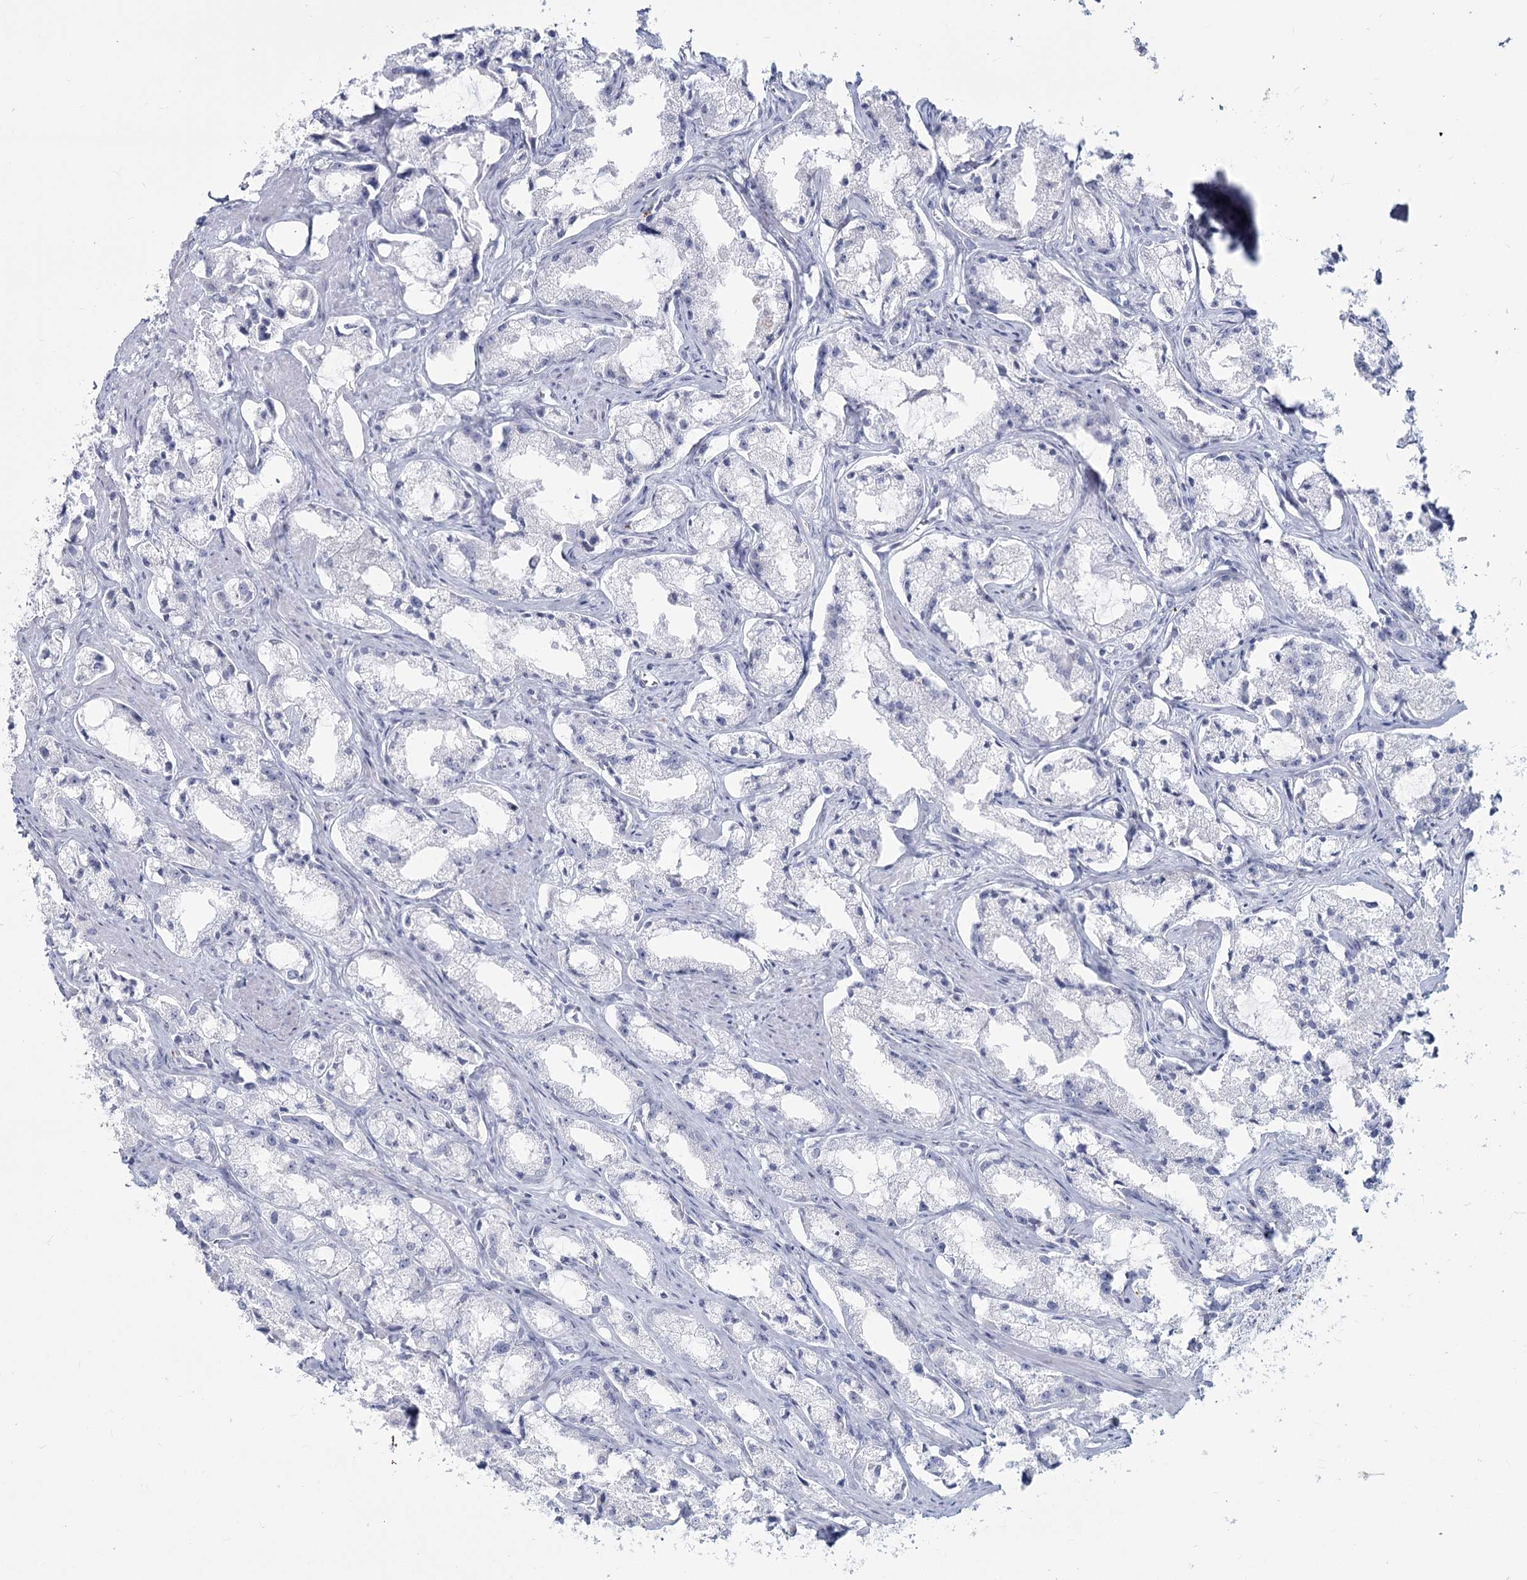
{"staining": {"intensity": "negative", "quantity": "none", "location": "none"}, "tissue": "prostate cancer", "cell_type": "Tumor cells", "image_type": "cancer", "snomed": [{"axis": "morphology", "description": "Adenocarcinoma, High grade"}, {"axis": "topography", "description": "Prostate"}], "caption": "Tumor cells show no significant protein expression in adenocarcinoma (high-grade) (prostate). (Stains: DAB immunohistochemistry with hematoxylin counter stain, Microscopy: brightfield microscopy at high magnification).", "gene": "SLC6A19", "patient": {"sex": "male", "age": 66}}